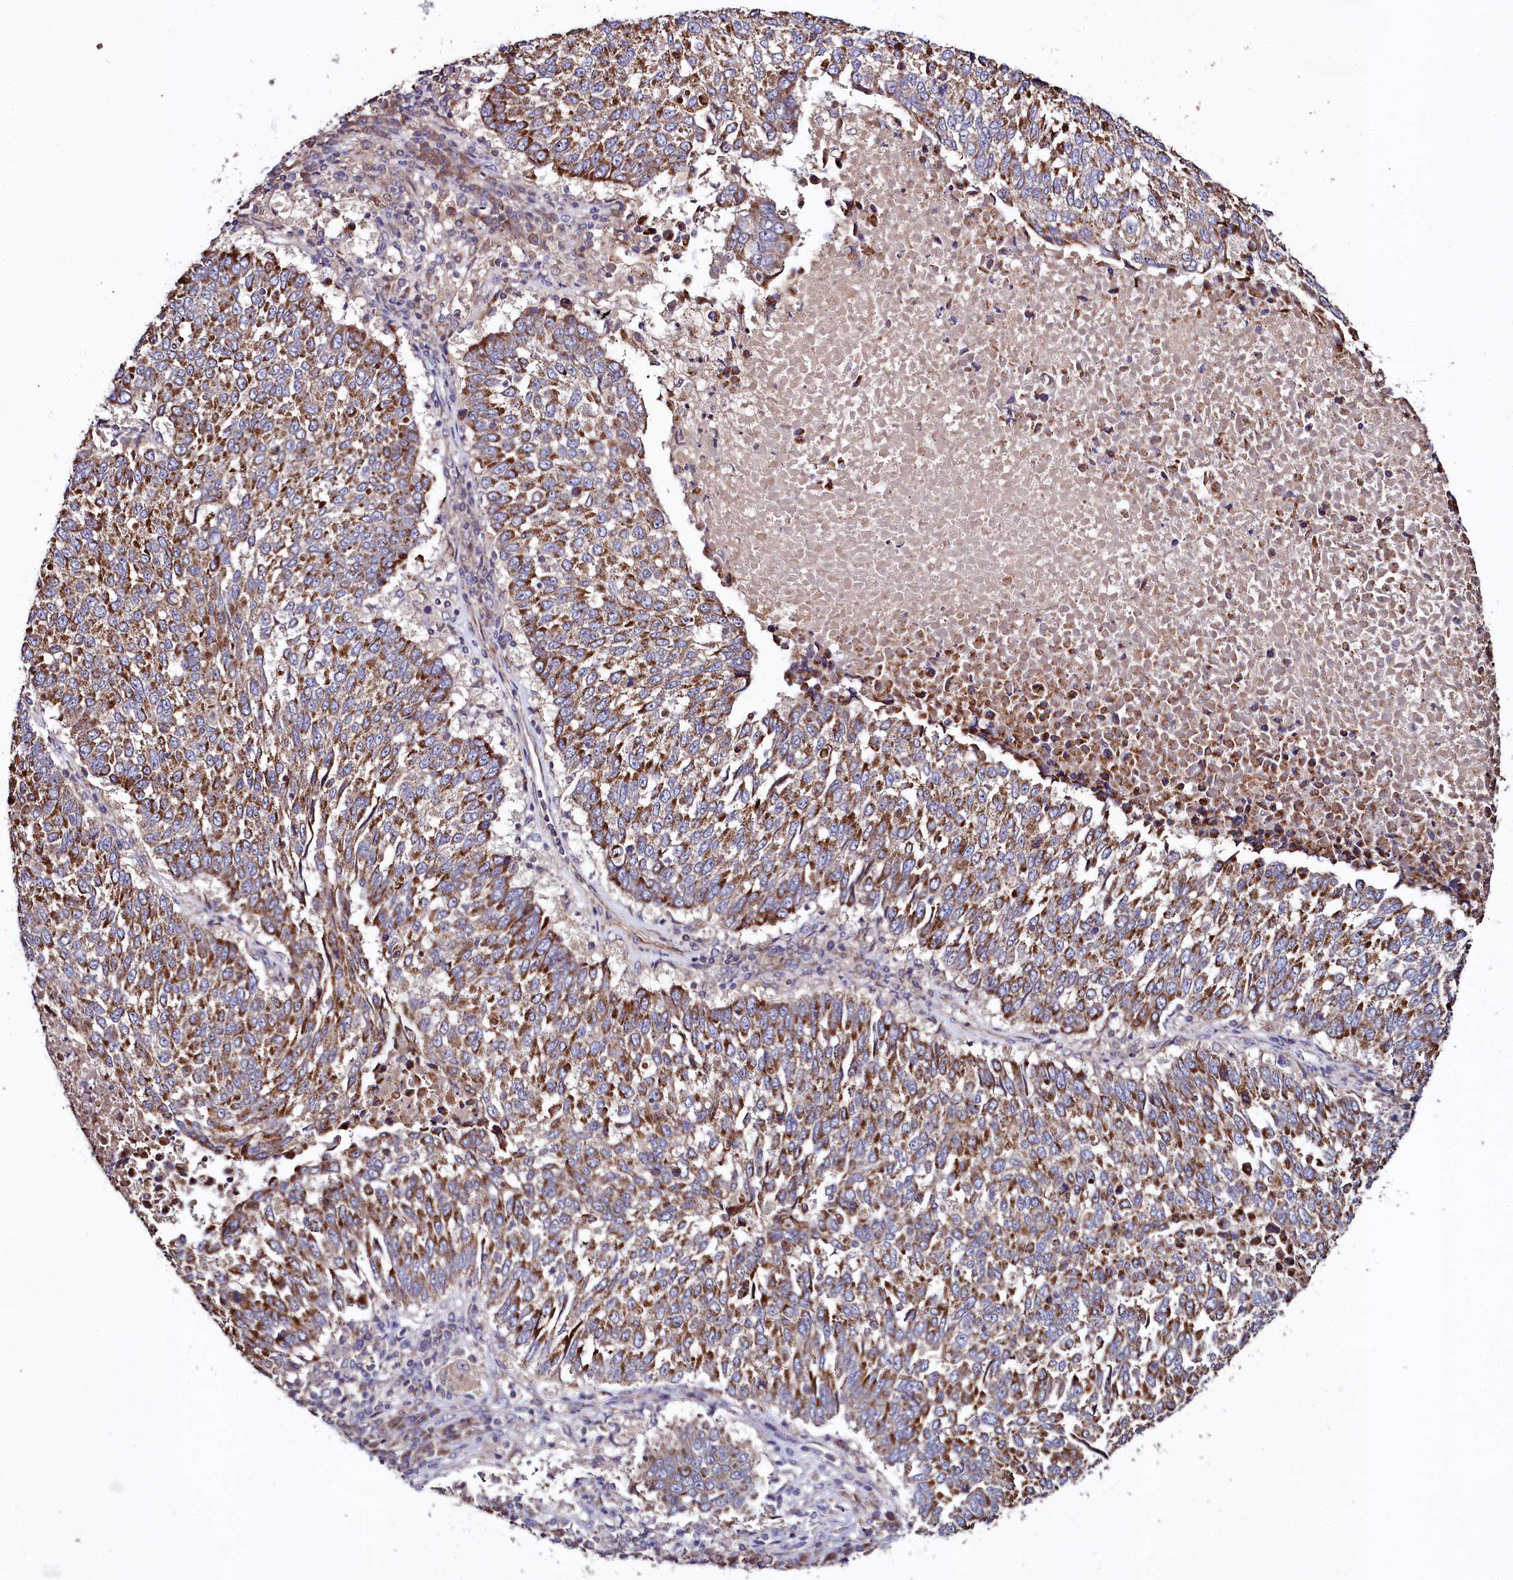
{"staining": {"intensity": "moderate", "quantity": ">75%", "location": "cytoplasmic/membranous"}, "tissue": "lung cancer", "cell_type": "Tumor cells", "image_type": "cancer", "snomed": [{"axis": "morphology", "description": "Squamous cell carcinoma, NOS"}, {"axis": "topography", "description": "Lung"}], "caption": "Immunohistochemical staining of lung cancer exhibits medium levels of moderate cytoplasmic/membranous expression in approximately >75% of tumor cells.", "gene": "CIAO3", "patient": {"sex": "male", "age": 73}}